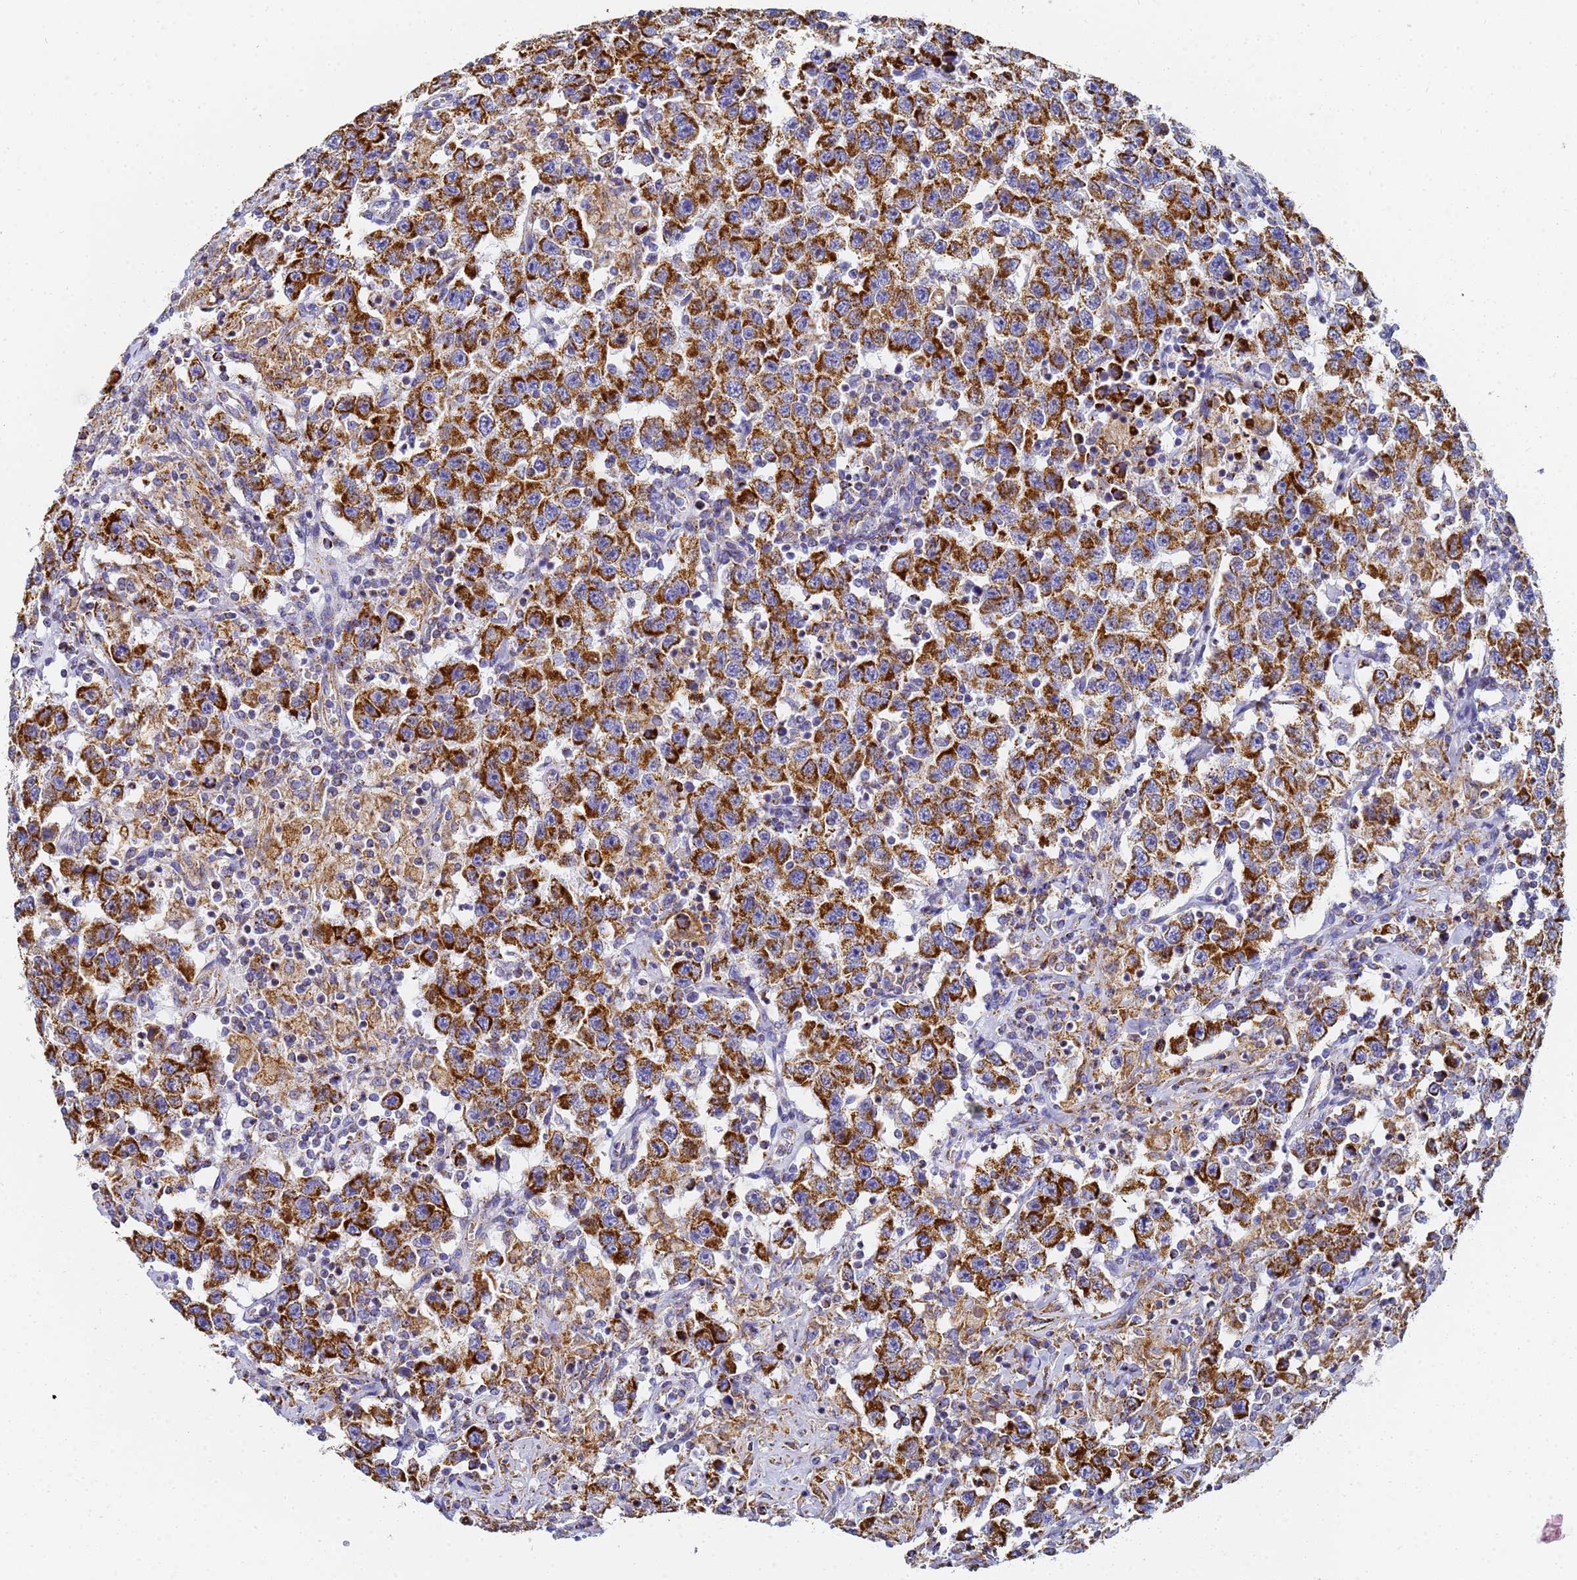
{"staining": {"intensity": "strong", "quantity": ">75%", "location": "cytoplasmic/membranous"}, "tissue": "testis cancer", "cell_type": "Tumor cells", "image_type": "cancer", "snomed": [{"axis": "morphology", "description": "Seminoma, NOS"}, {"axis": "topography", "description": "Testis"}], "caption": "Brown immunohistochemical staining in human testis seminoma shows strong cytoplasmic/membranous staining in approximately >75% of tumor cells.", "gene": "CNIH4", "patient": {"sex": "male", "age": 41}}